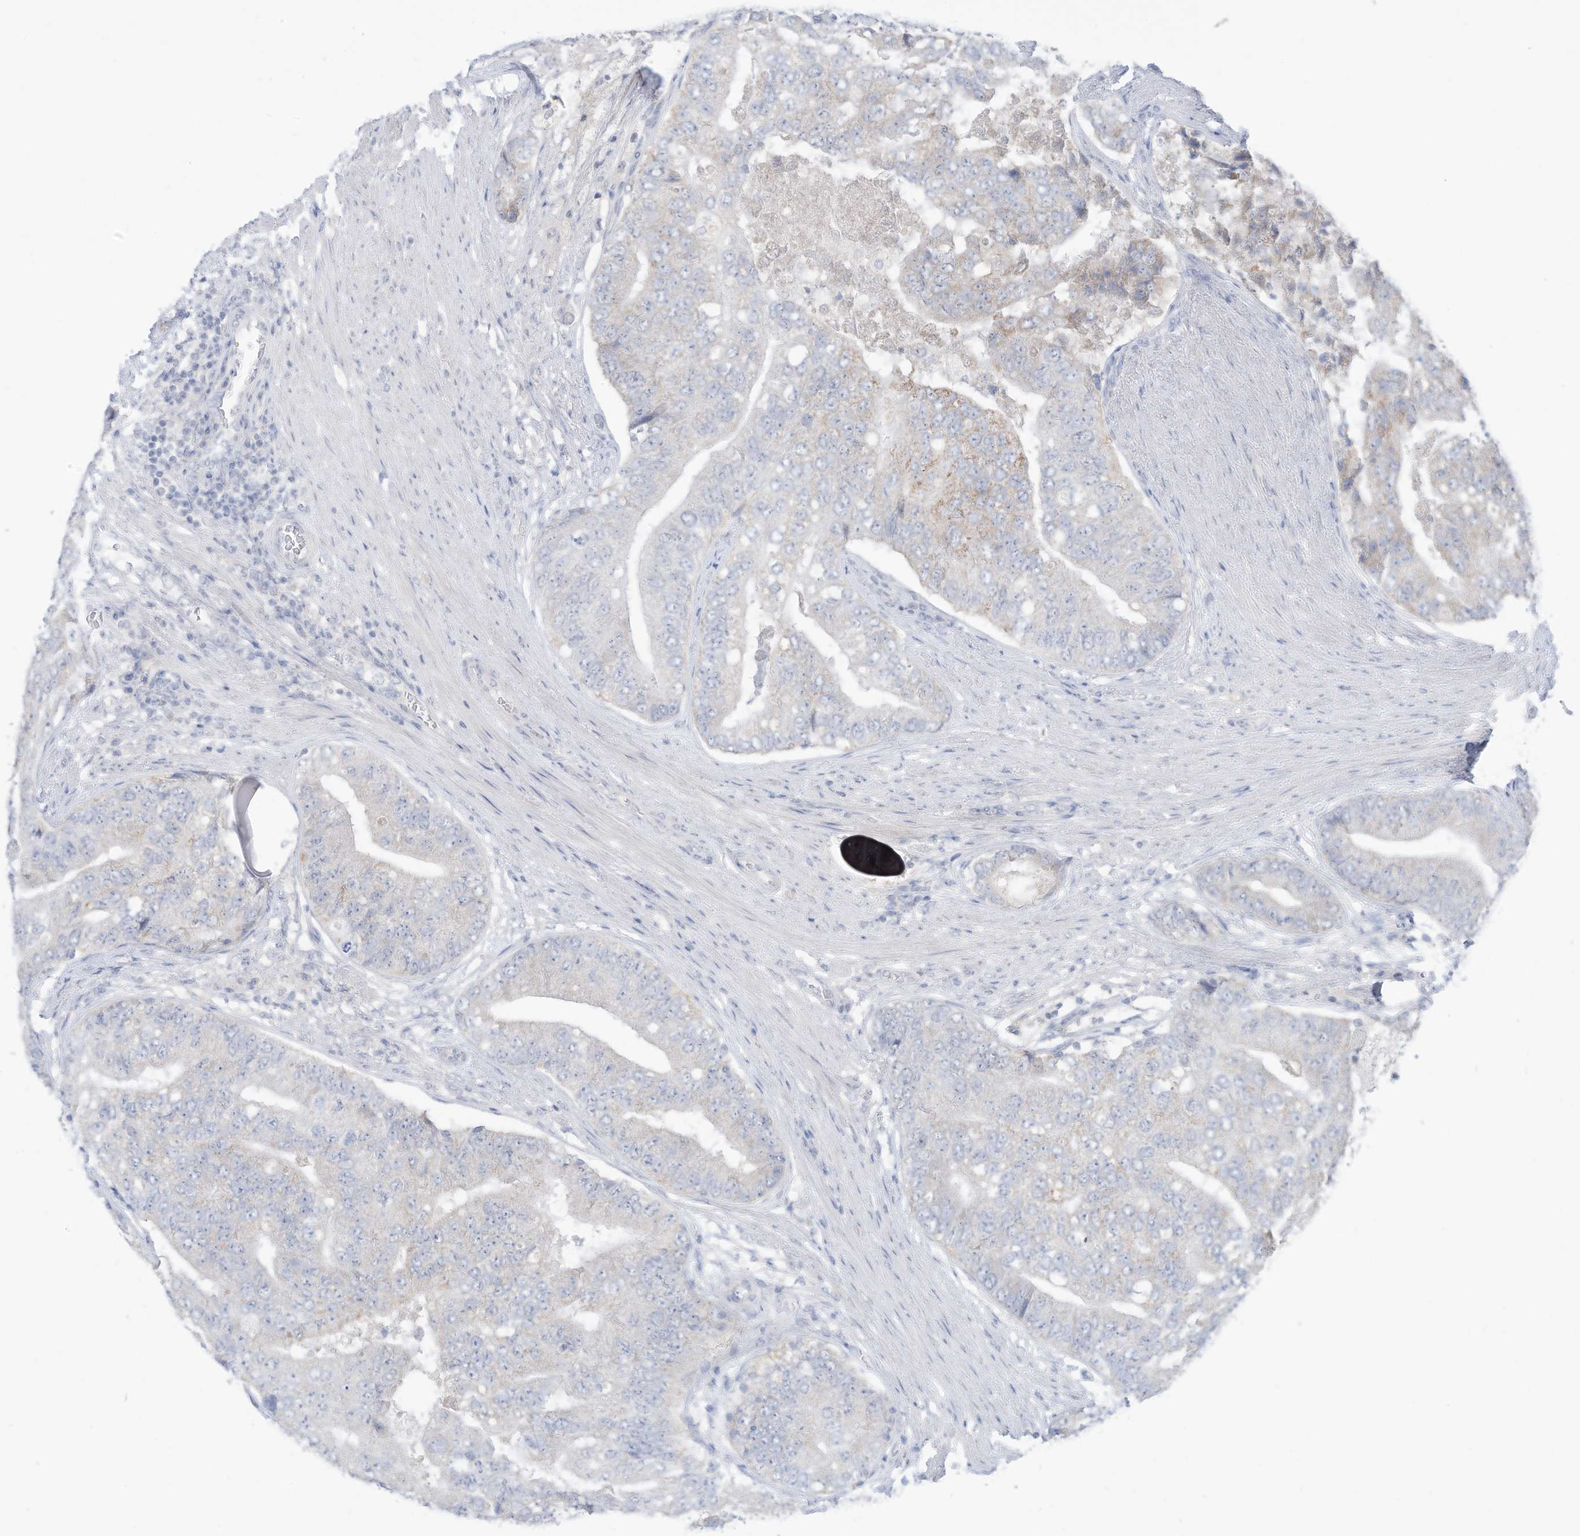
{"staining": {"intensity": "negative", "quantity": "none", "location": "none"}, "tissue": "prostate cancer", "cell_type": "Tumor cells", "image_type": "cancer", "snomed": [{"axis": "morphology", "description": "Adenocarcinoma, High grade"}, {"axis": "topography", "description": "Prostate"}], "caption": "A high-resolution photomicrograph shows immunohistochemistry staining of prostate cancer, which exhibits no significant staining in tumor cells.", "gene": "OGT", "patient": {"sex": "male", "age": 70}}